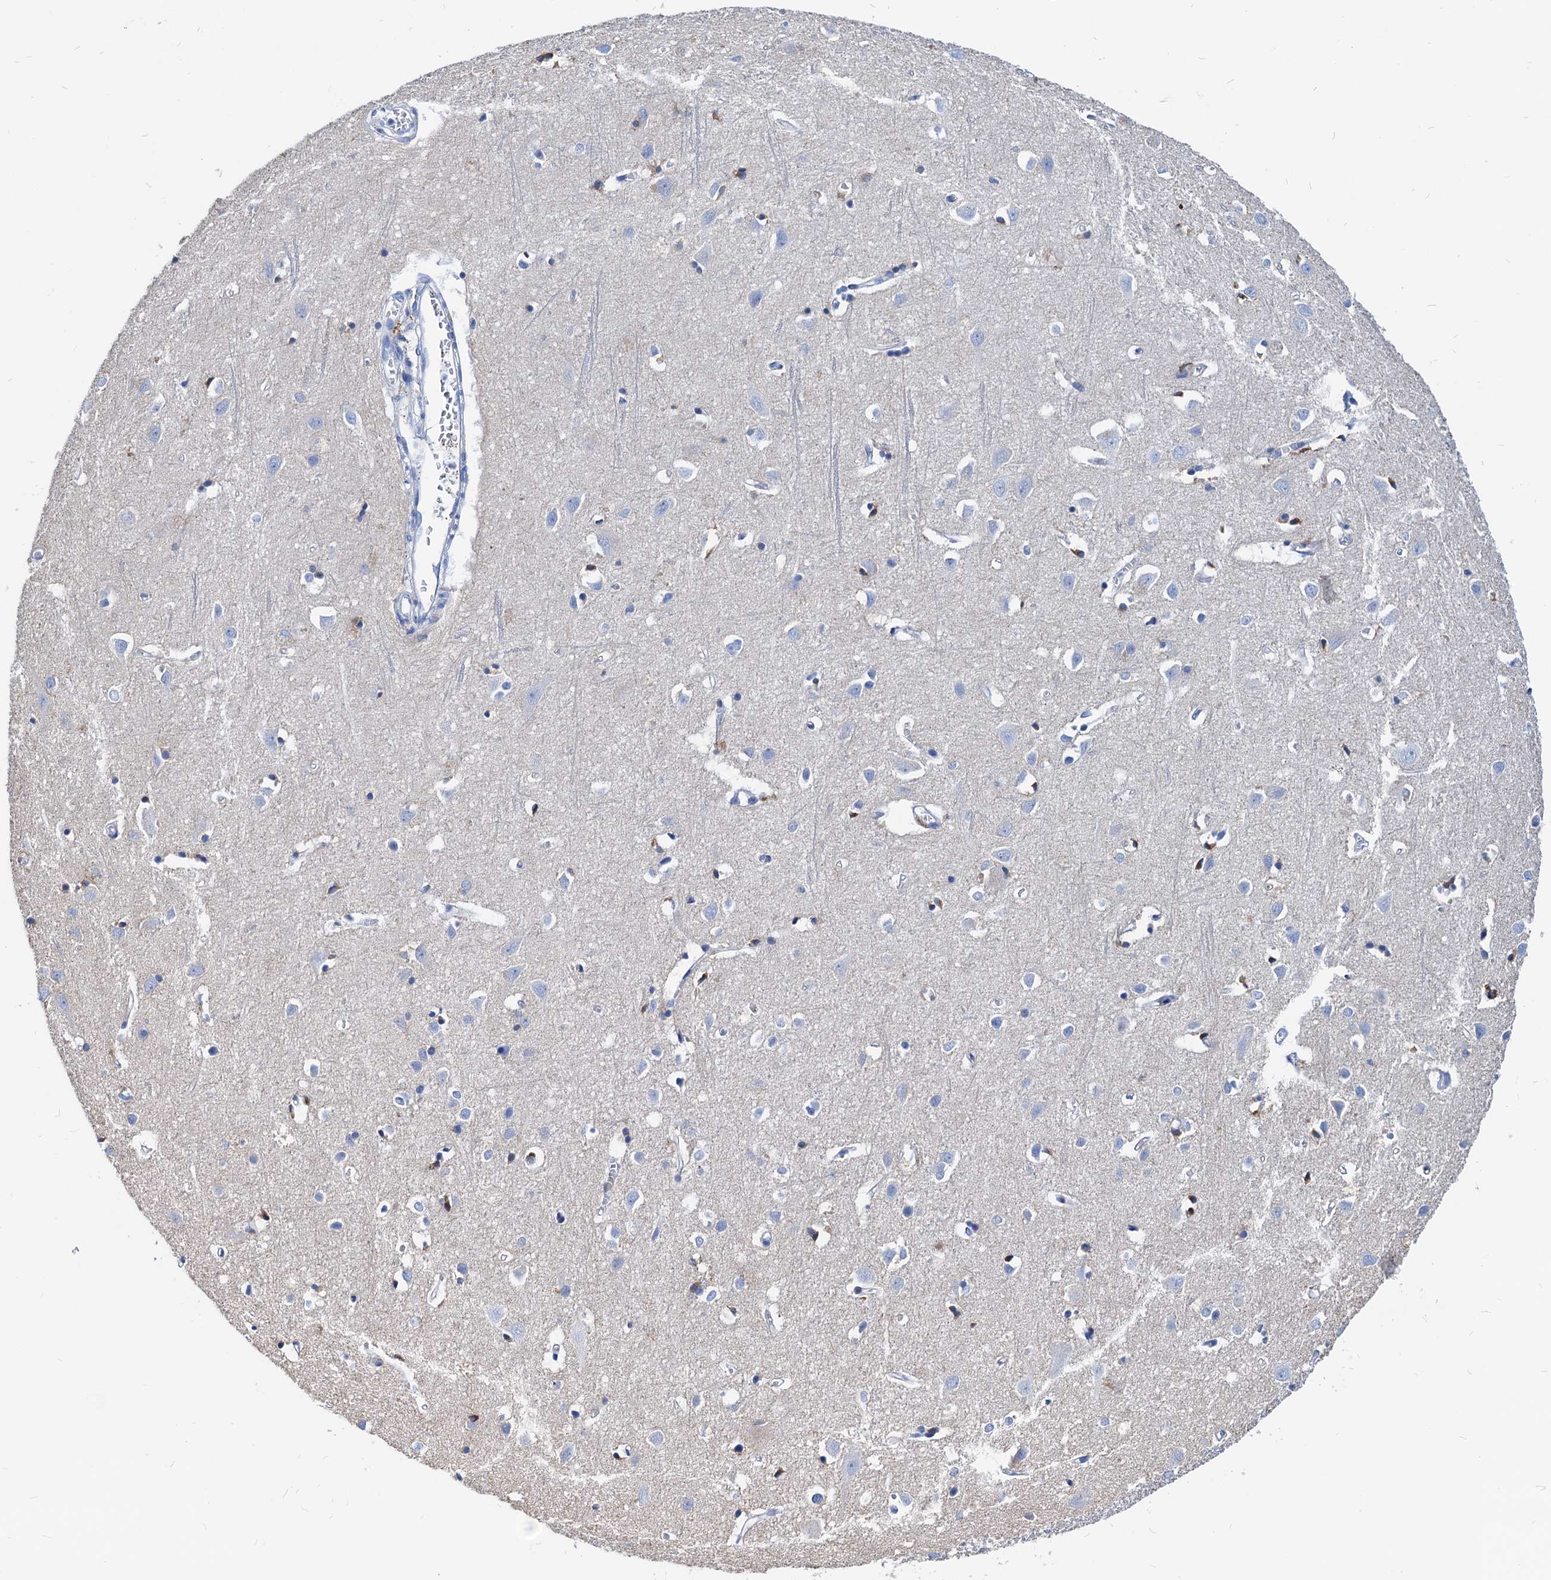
{"staining": {"intensity": "negative", "quantity": "none", "location": "none"}, "tissue": "cerebral cortex", "cell_type": "Endothelial cells", "image_type": "normal", "snomed": [{"axis": "morphology", "description": "Normal tissue, NOS"}, {"axis": "topography", "description": "Cerebral cortex"}], "caption": "Immunohistochemistry of unremarkable human cerebral cortex exhibits no positivity in endothelial cells.", "gene": "LCP2", "patient": {"sex": "female", "age": 64}}